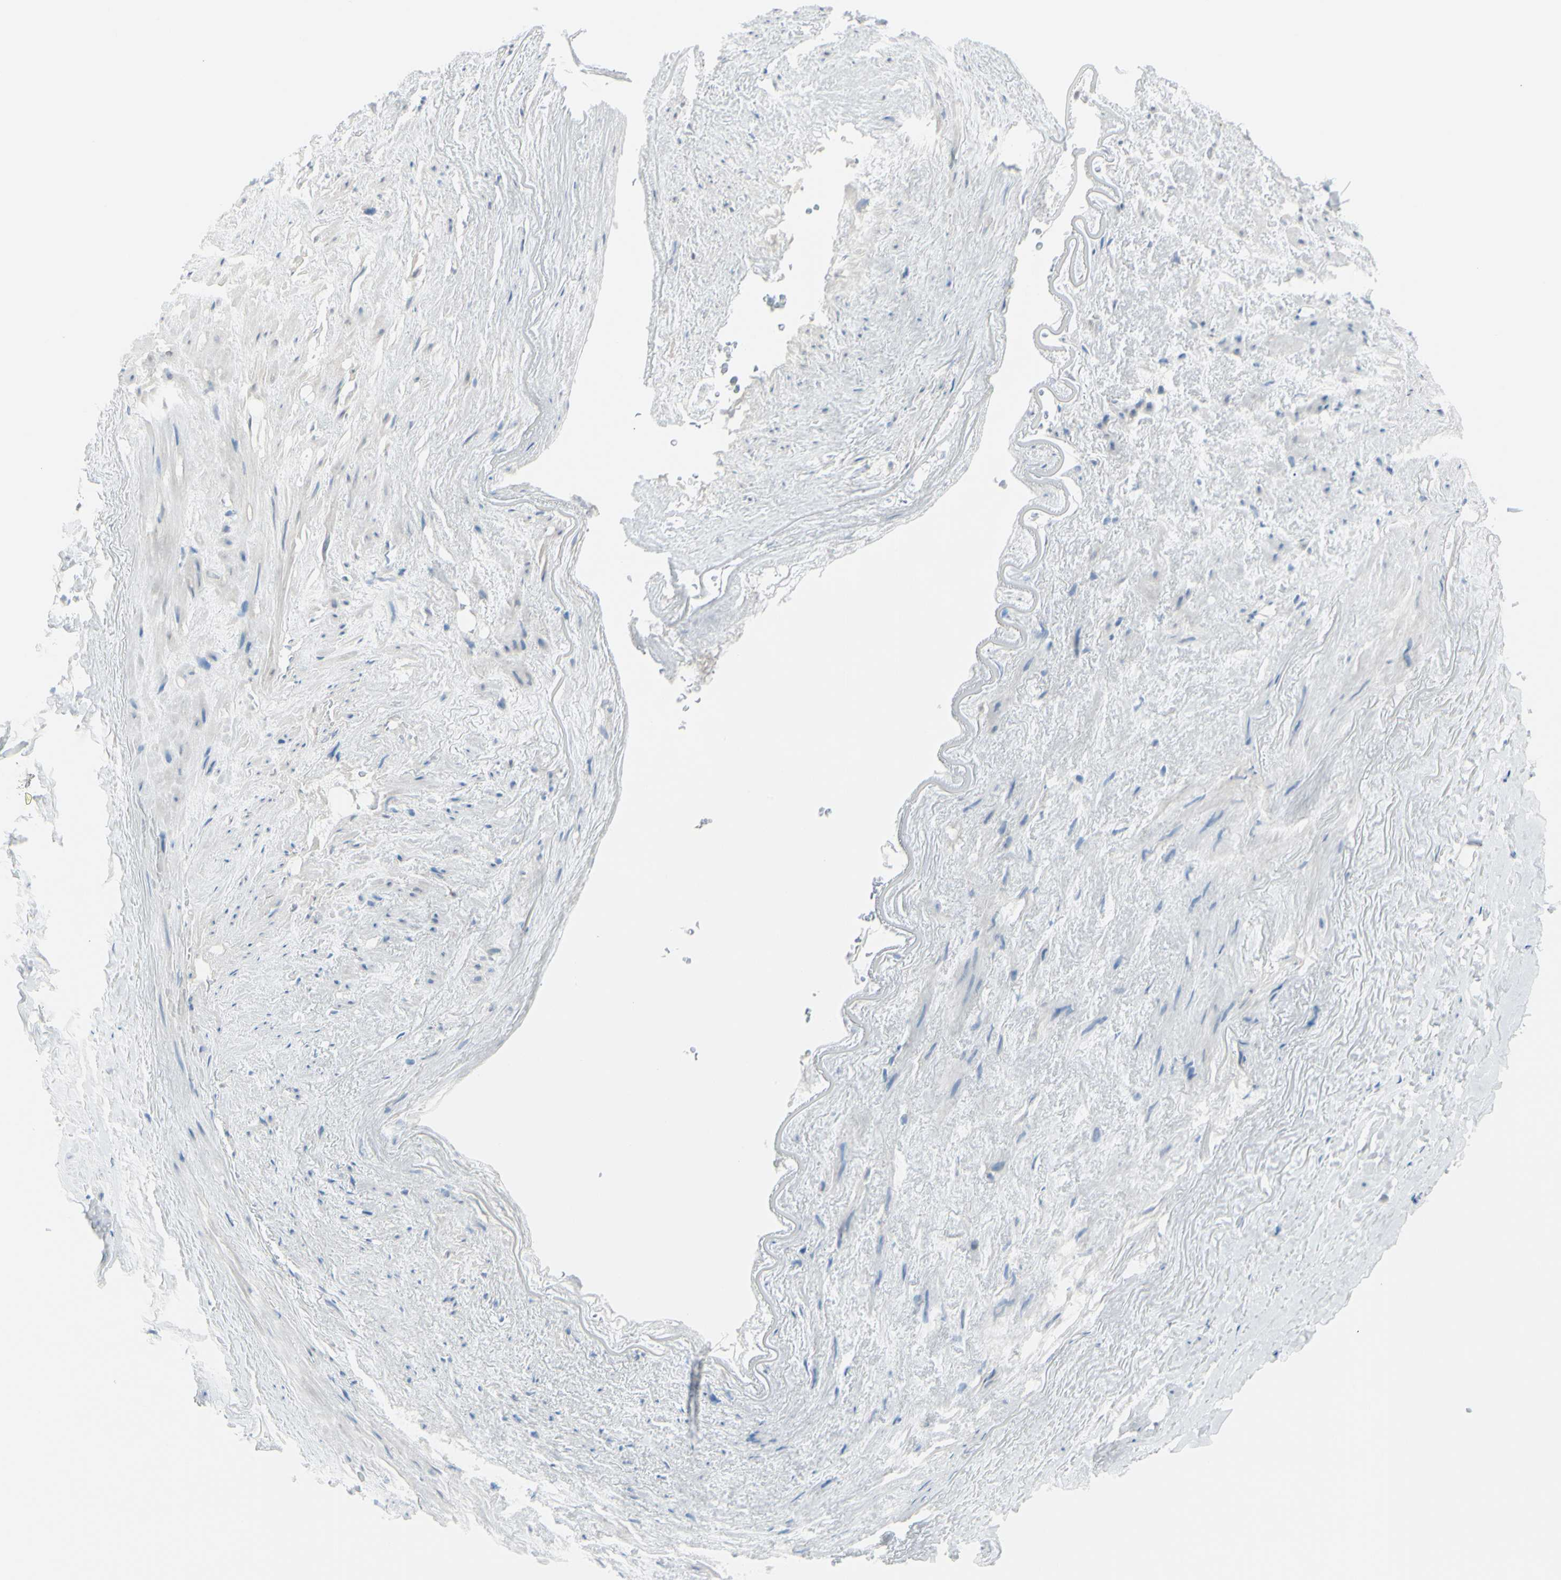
{"staining": {"intensity": "negative", "quantity": "none", "location": "none"}, "tissue": "adipose tissue", "cell_type": "Adipocytes", "image_type": "normal", "snomed": [{"axis": "morphology", "description": "Normal tissue, NOS"}, {"axis": "topography", "description": "Peripheral nerve tissue"}], "caption": "Micrograph shows no significant protein staining in adipocytes of benign adipose tissue.", "gene": "TFPI2", "patient": {"sex": "male", "age": 70}}